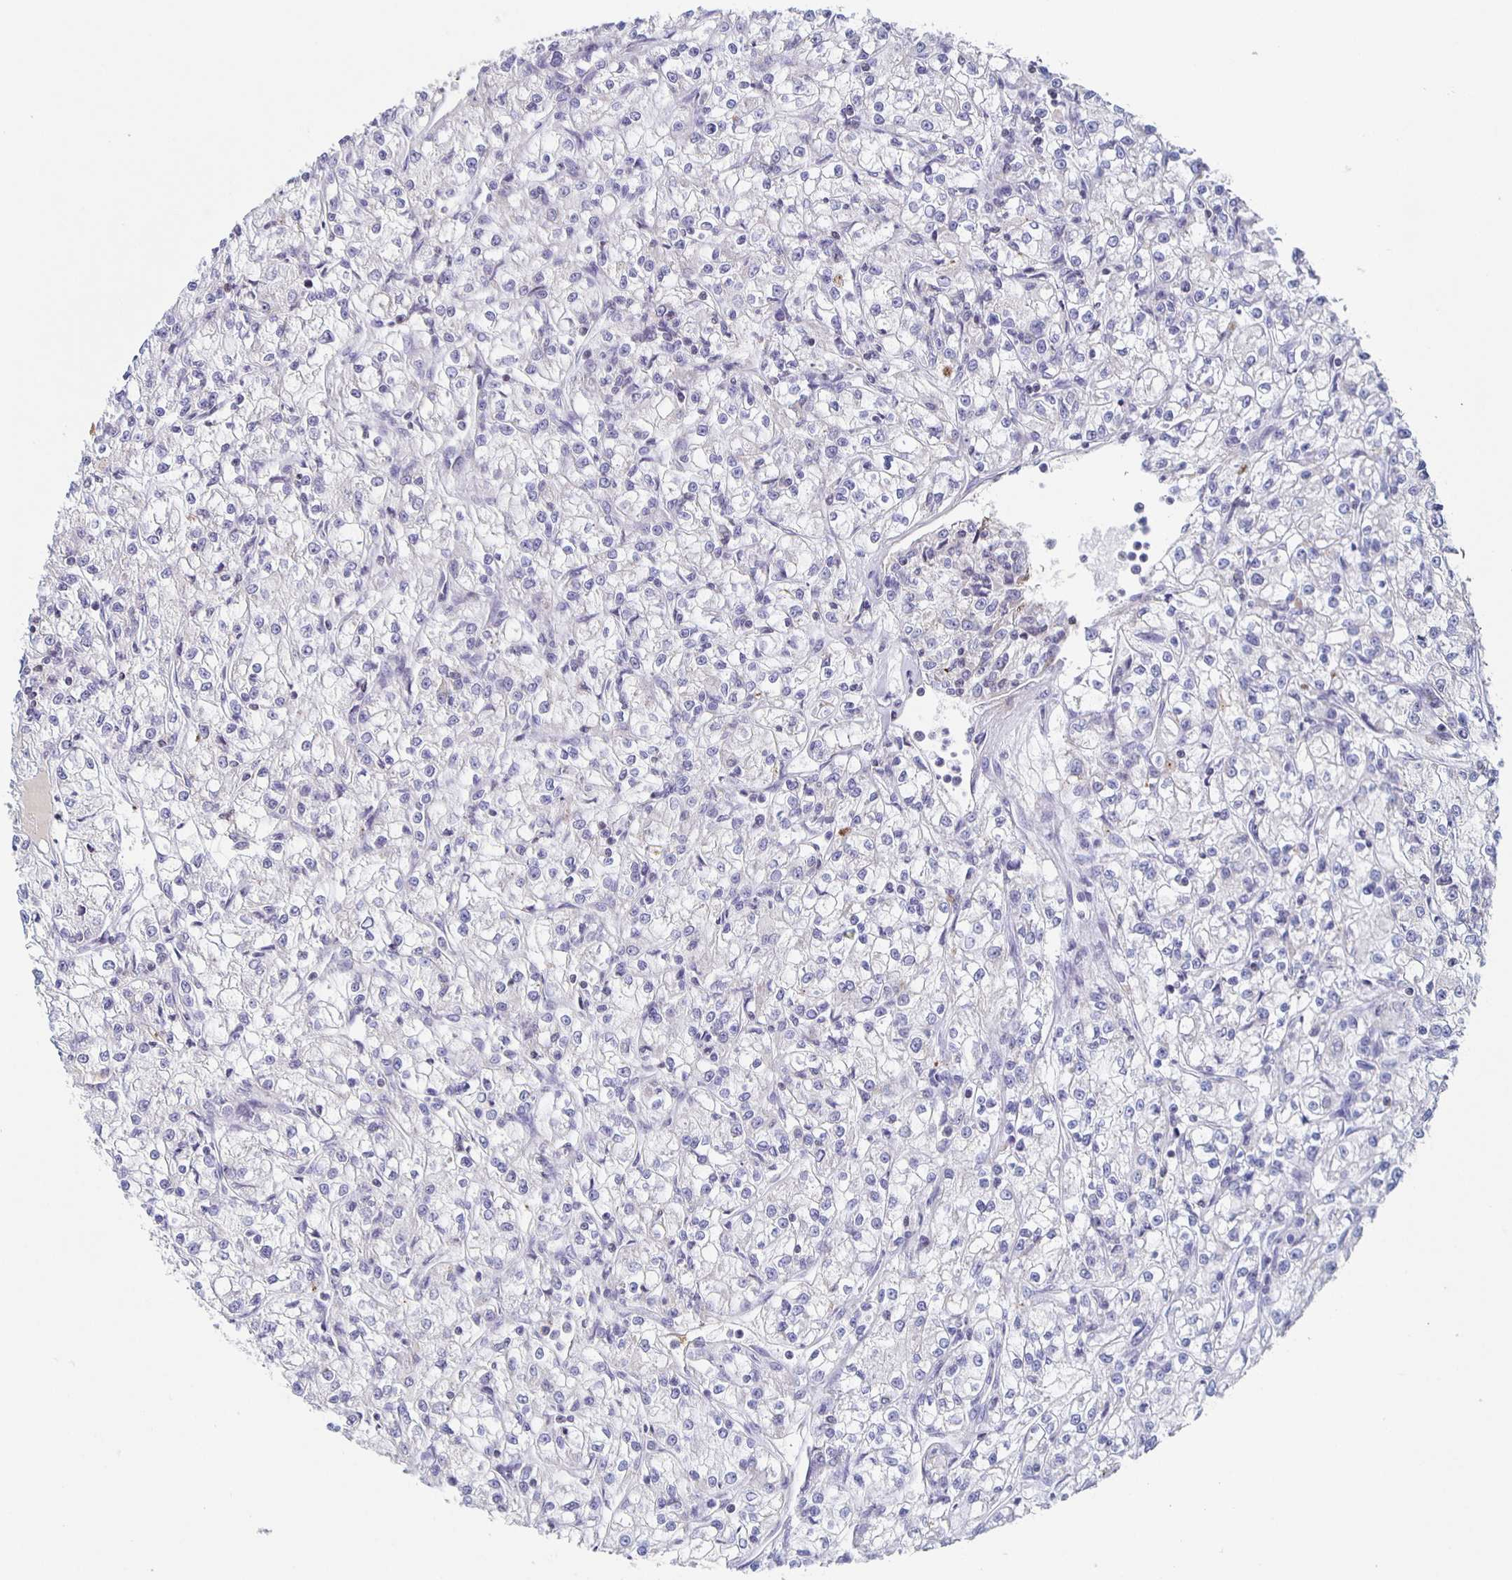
{"staining": {"intensity": "negative", "quantity": "none", "location": "none"}, "tissue": "renal cancer", "cell_type": "Tumor cells", "image_type": "cancer", "snomed": [{"axis": "morphology", "description": "Adenocarcinoma, NOS"}, {"axis": "topography", "description": "Kidney"}], "caption": "Immunohistochemistry (IHC) photomicrograph of adenocarcinoma (renal) stained for a protein (brown), which demonstrates no staining in tumor cells.", "gene": "FGA", "patient": {"sex": "female", "age": 59}}